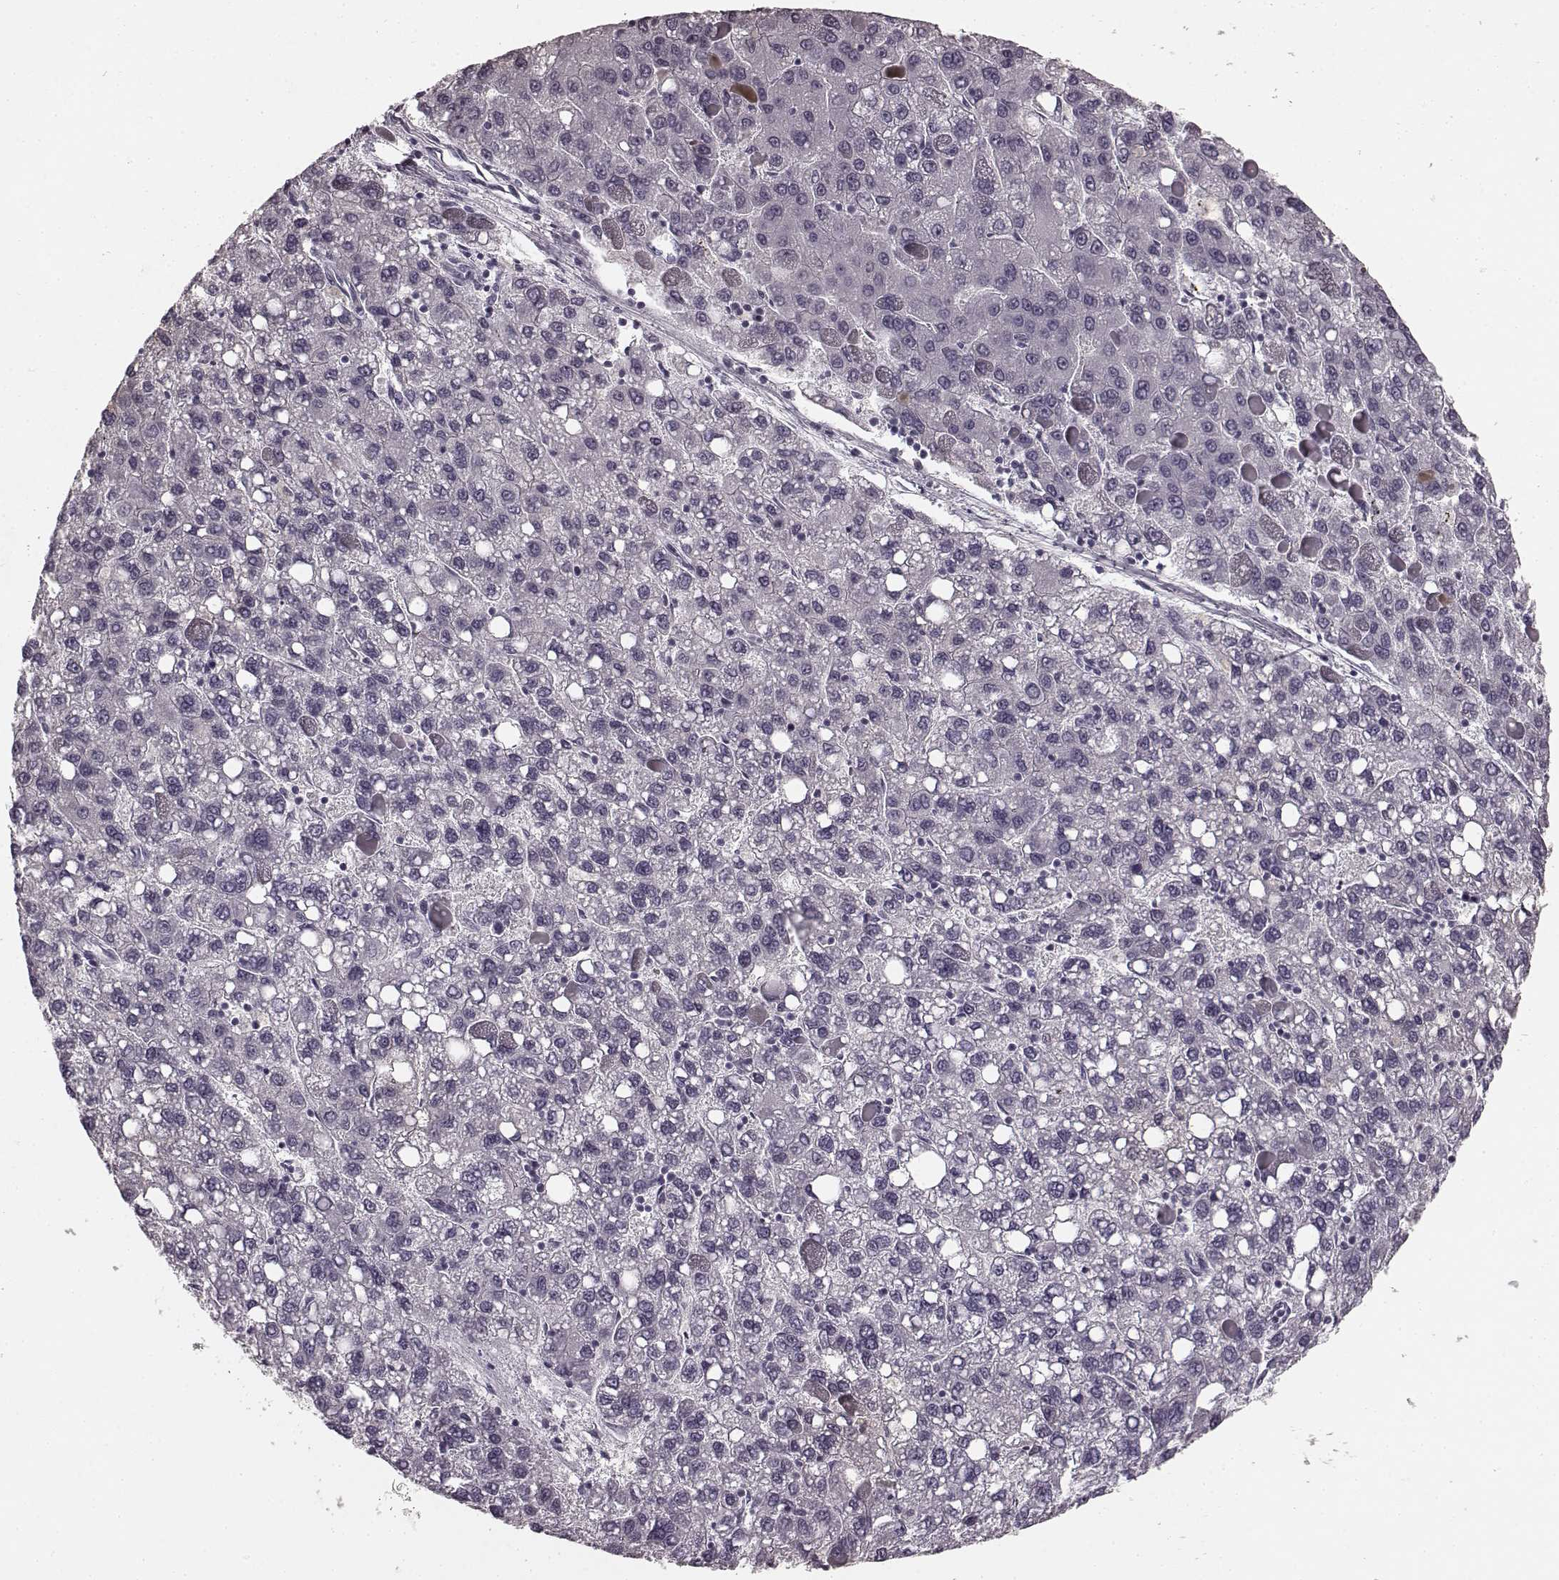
{"staining": {"intensity": "negative", "quantity": "none", "location": "none"}, "tissue": "liver cancer", "cell_type": "Tumor cells", "image_type": "cancer", "snomed": [{"axis": "morphology", "description": "Carcinoma, Hepatocellular, NOS"}, {"axis": "topography", "description": "Liver"}], "caption": "High magnification brightfield microscopy of liver cancer stained with DAB (3,3'-diaminobenzidine) (brown) and counterstained with hematoxylin (blue): tumor cells show no significant staining.", "gene": "TMPRSS15", "patient": {"sex": "female", "age": 82}}